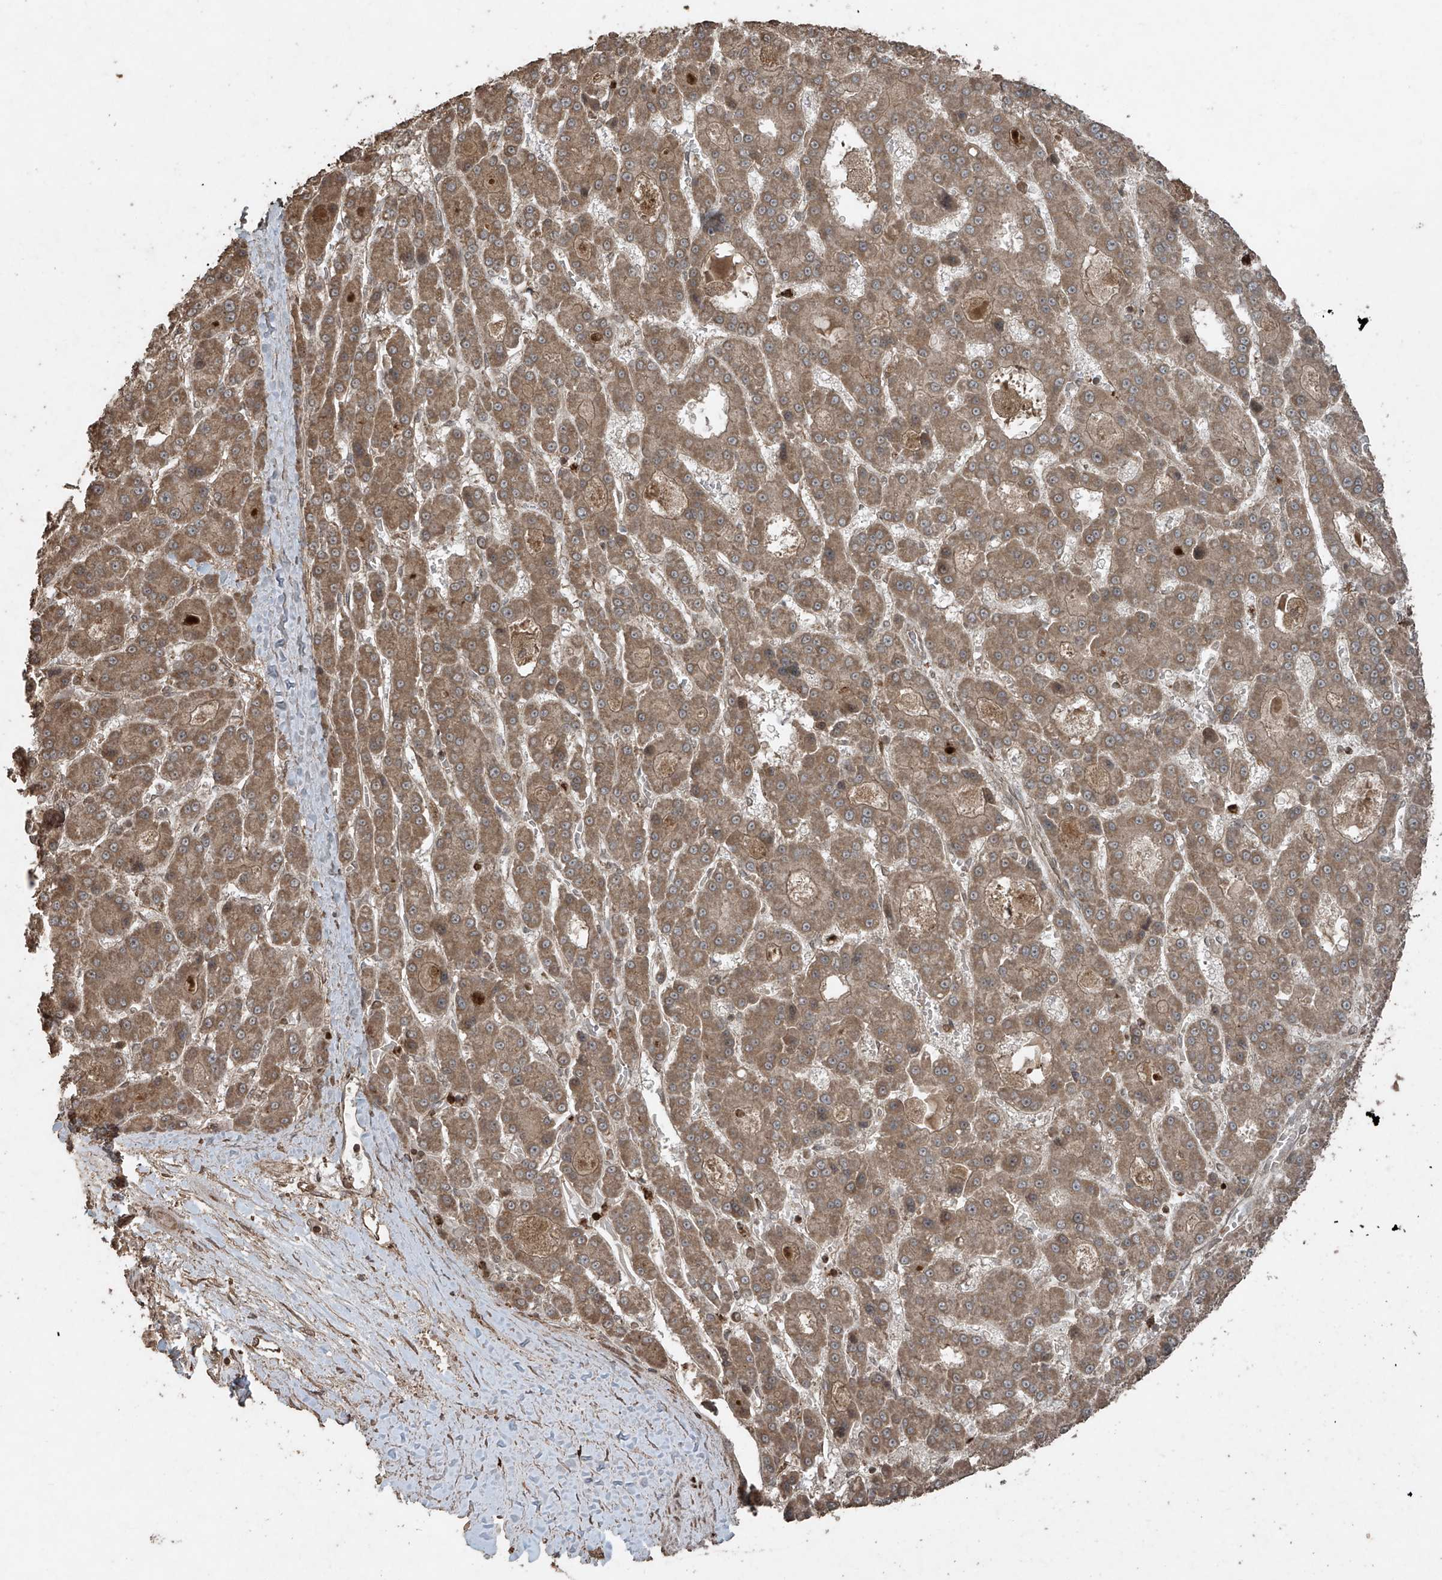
{"staining": {"intensity": "moderate", "quantity": ">75%", "location": "cytoplasmic/membranous"}, "tissue": "liver cancer", "cell_type": "Tumor cells", "image_type": "cancer", "snomed": [{"axis": "morphology", "description": "Carcinoma, Hepatocellular, NOS"}, {"axis": "topography", "description": "Liver"}], "caption": "Immunohistochemical staining of human liver cancer (hepatocellular carcinoma) displays medium levels of moderate cytoplasmic/membranous expression in about >75% of tumor cells.", "gene": "PGPEP1", "patient": {"sex": "male", "age": 70}}